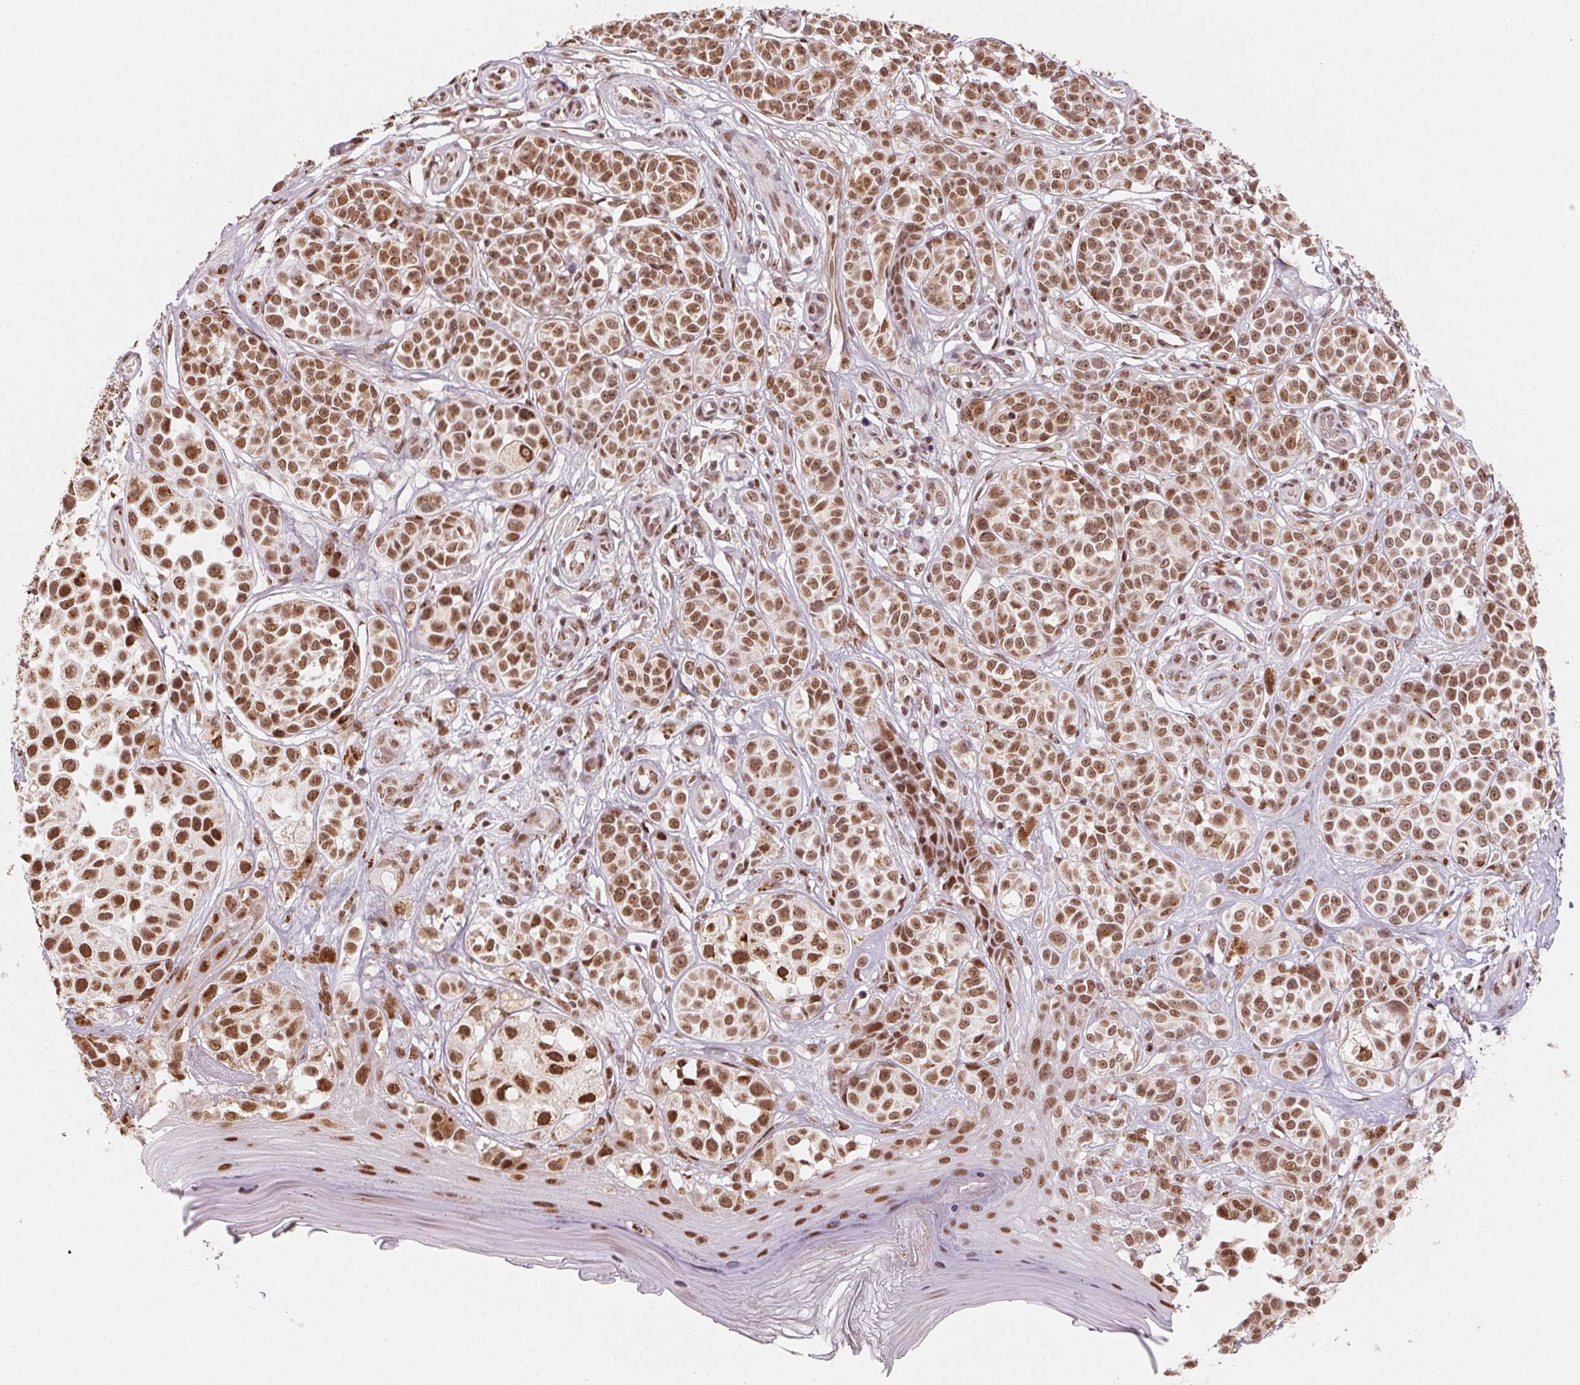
{"staining": {"intensity": "moderate", "quantity": ">75%", "location": "nuclear"}, "tissue": "melanoma", "cell_type": "Tumor cells", "image_type": "cancer", "snomed": [{"axis": "morphology", "description": "Malignant melanoma, NOS"}, {"axis": "topography", "description": "Skin"}], "caption": "The histopathology image displays a brown stain indicating the presence of a protein in the nuclear of tumor cells in malignant melanoma. (DAB (3,3'-diaminobenzidine) IHC, brown staining for protein, blue staining for nuclei).", "gene": "TOPORS", "patient": {"sex": "female", "age": 90}}